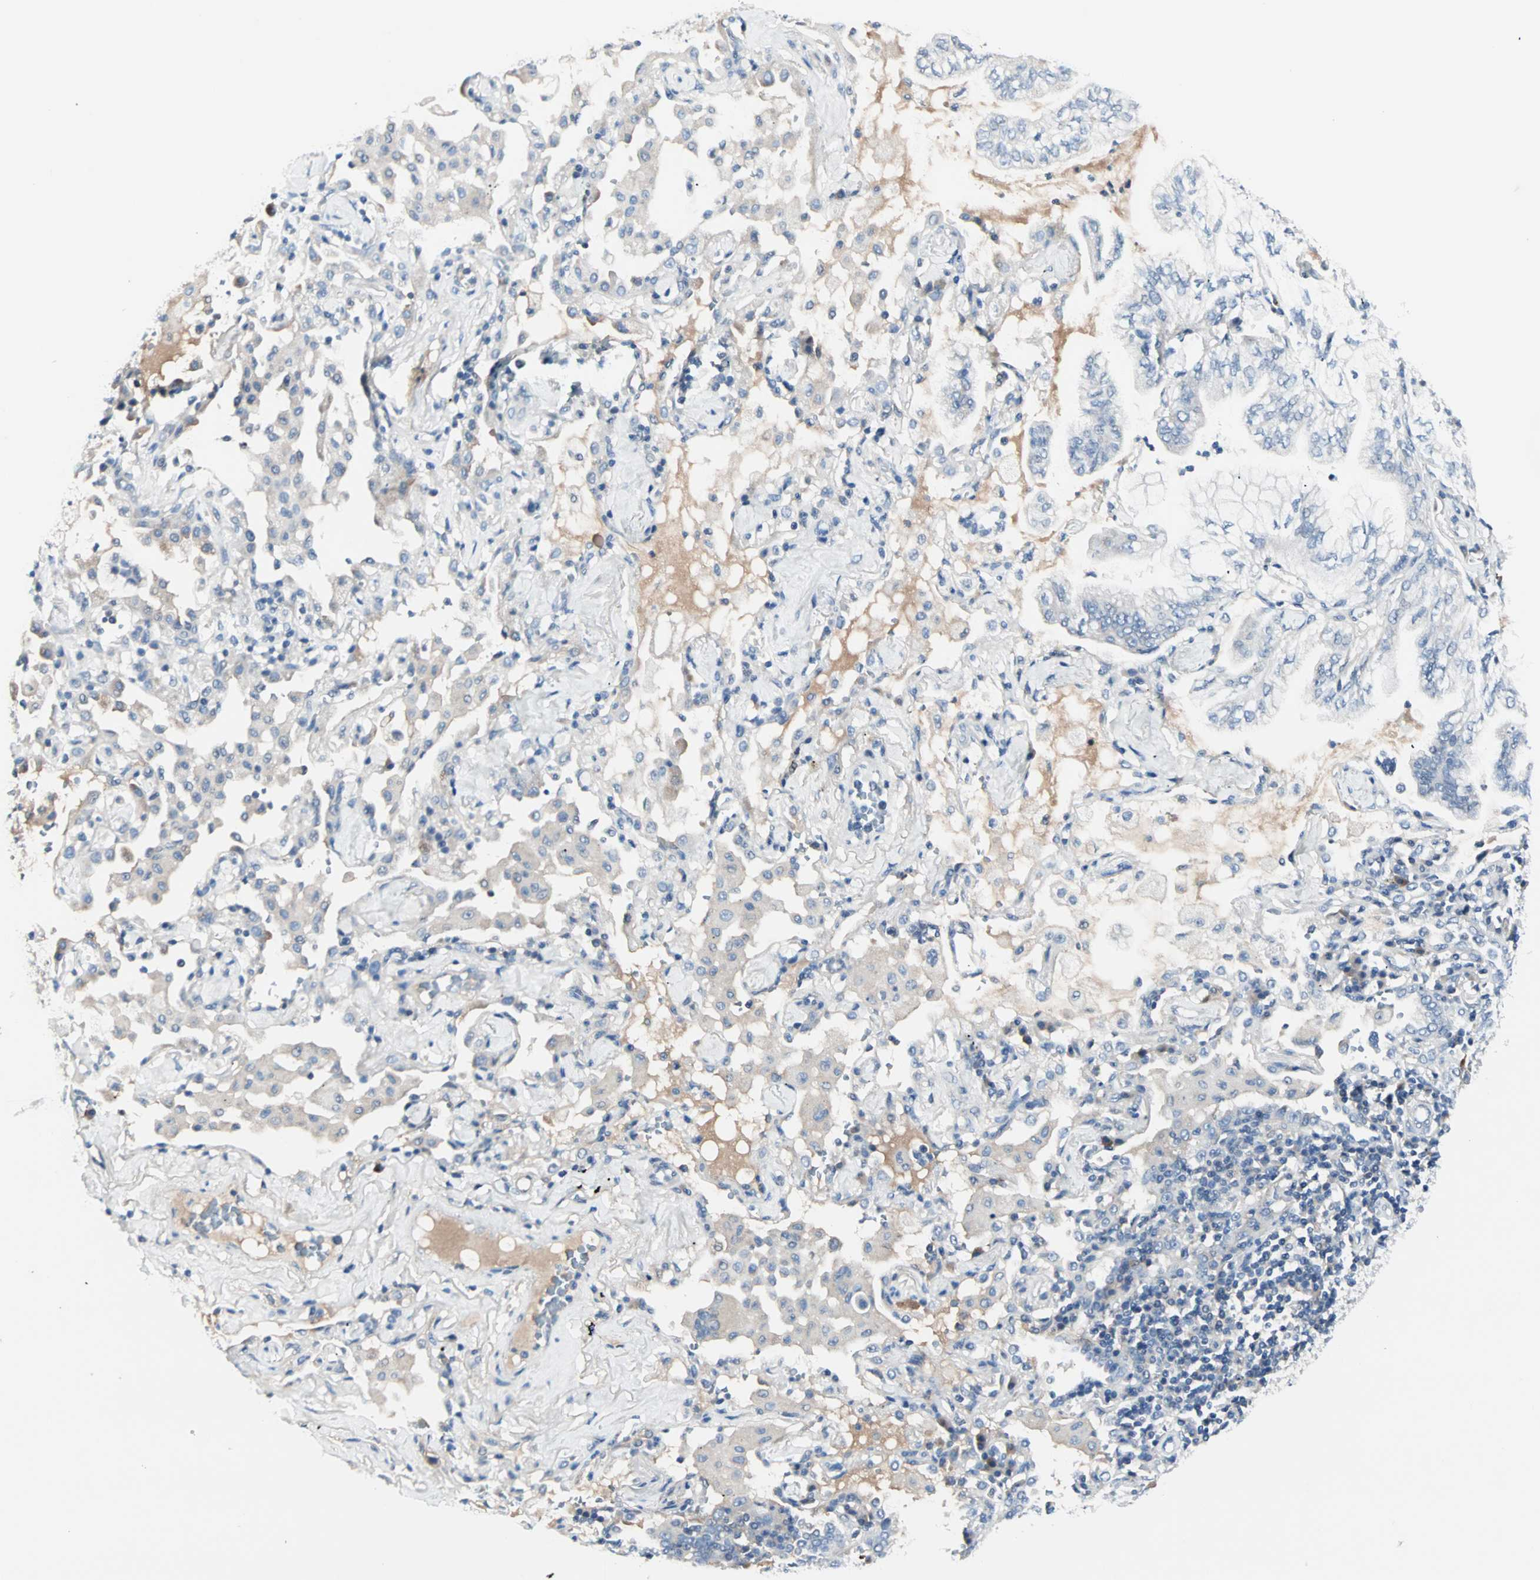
{"staining": {"intensity": "negative", "quantity": "none", "location": "none"}, "tissue": "lung cancer", "cell_type": "Tumor cells", "image_type": "cancer", "snomed": [{"axis": "morphology", "description": "Normal tissue, NOS"}, {"axis": "morphology", "description": "Adenocarcinoma, NOS"}, {"axis": "topography", "description": "Bronchus"}, {"axis": "topography", "description": "Lung"}], "caption": "This is an IHC micrograph of lung adenocarcinoma. There is no expression in tumor cells.", "gene": "NEFH", "patient": {"sex": "female", "age": 70}}